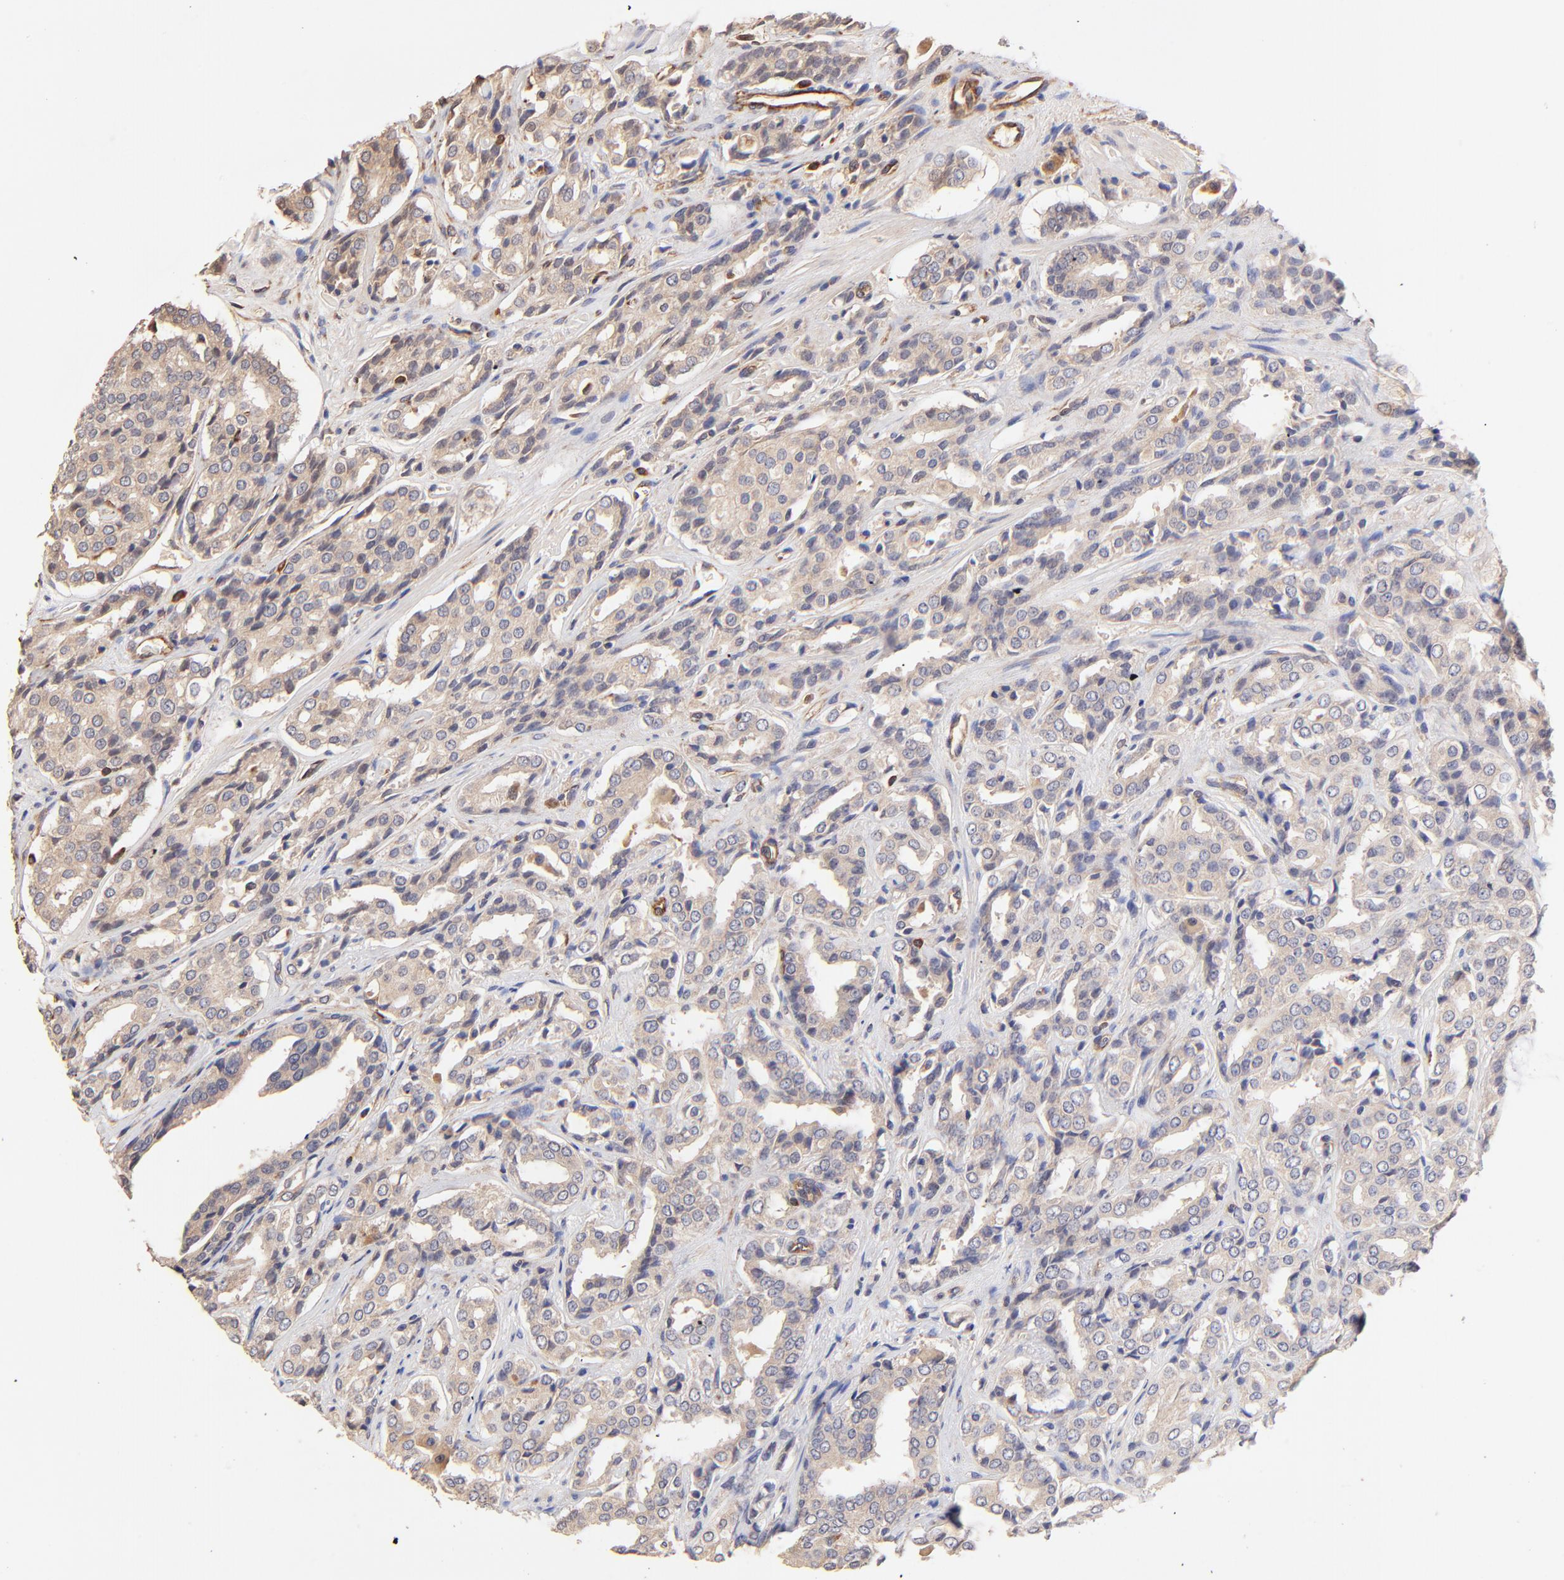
{"staining": {"intensity": "weak", "quantity": ">75%", "location": "cytoplasmic/membranous"}, "tissue": "prostate cancer", "cell_type": "Tumor cells", "image_type": "cancer", "snomed": [{"axis": "morphology", "description": "Adenocarcinoma, Medium grade"}, {"axis": "topography", "description": "Prostate"}], "caption": "Prostate cancer (medium-grade adenocarcinoma) was stained to show a protein in brown. There is low levels of weak cytoplasmic/membranous staining in about >75% of tumor cells.", "gene": "TNFAIP3", "patient": {"sex": "male", "age": 60}}